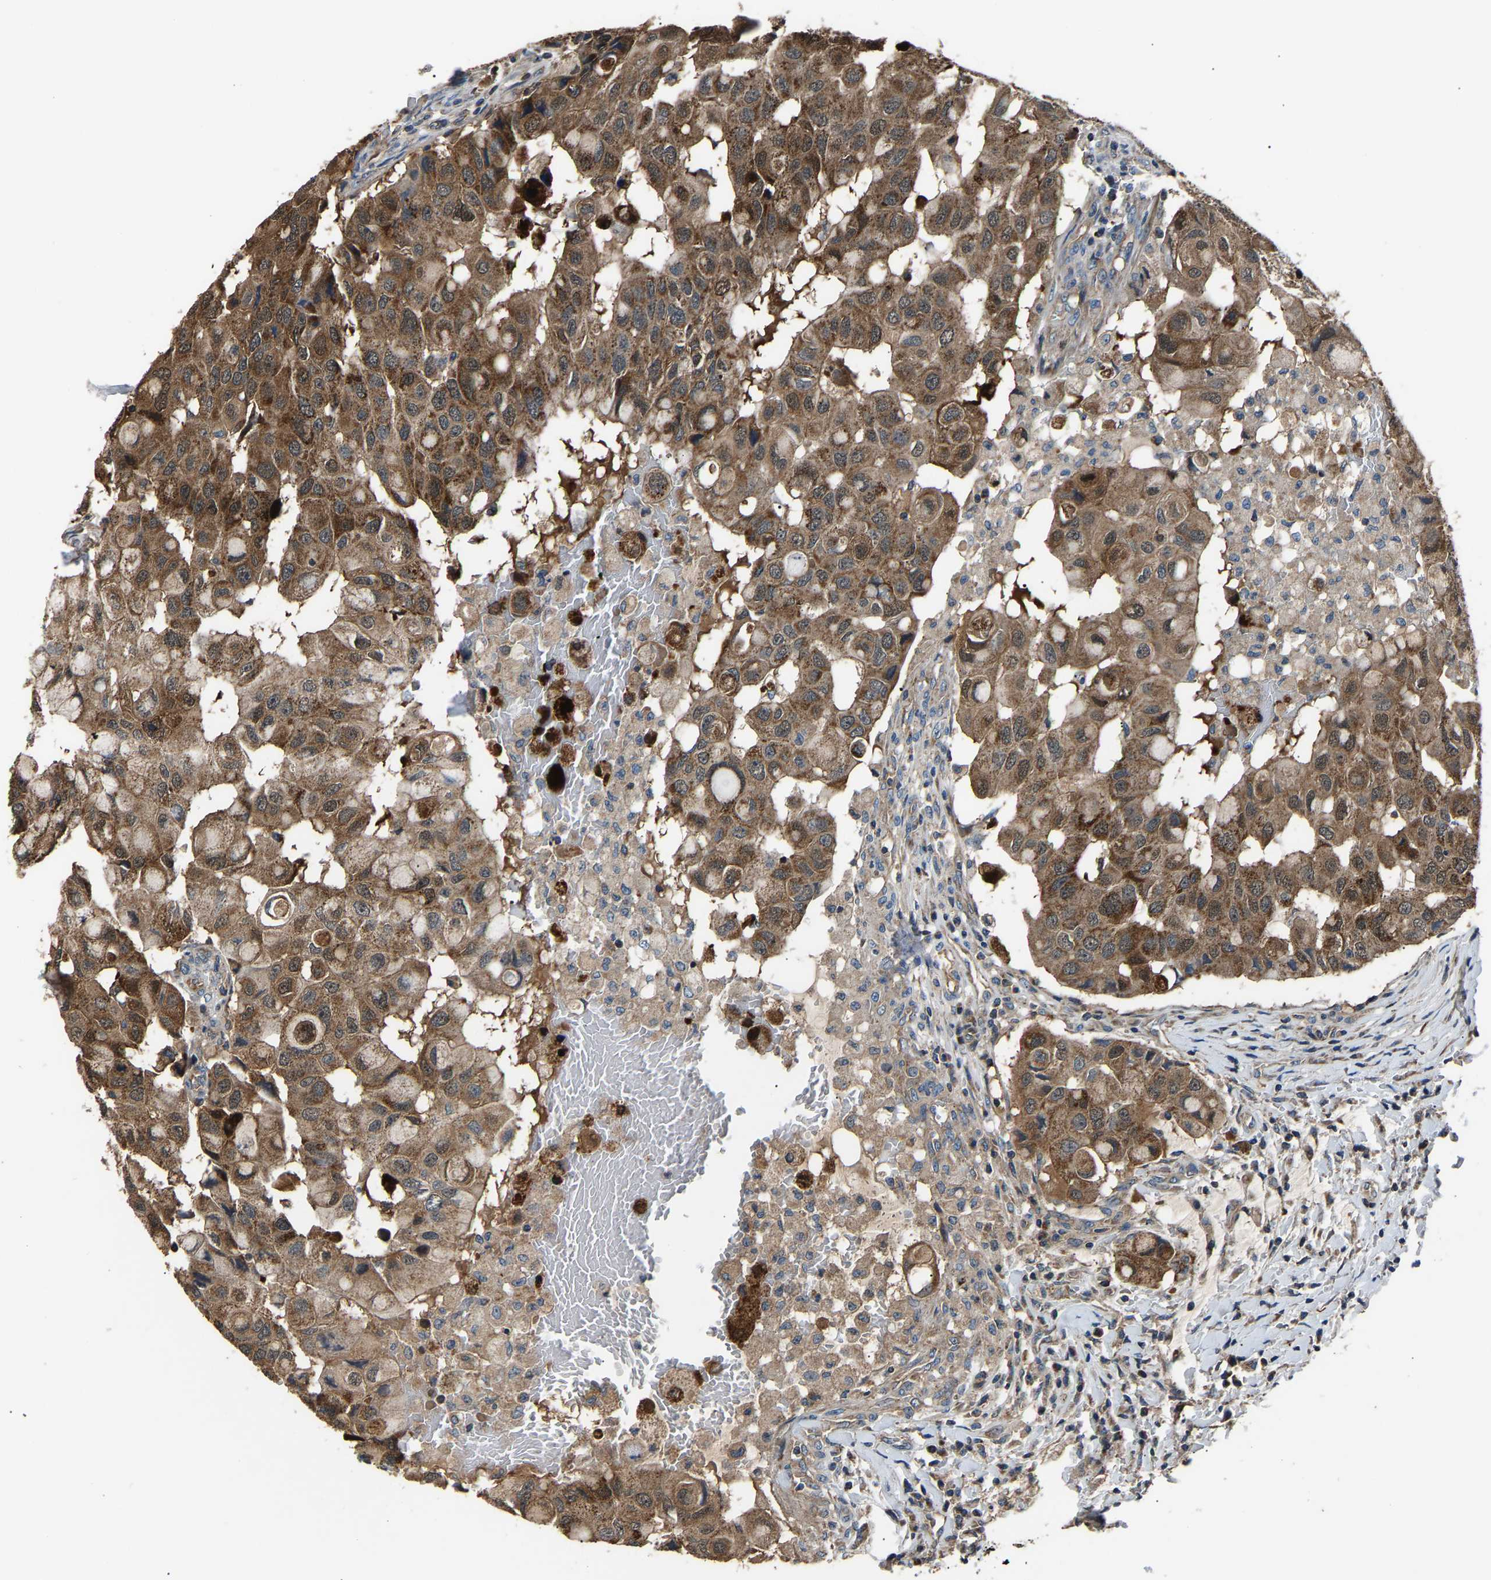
{"staining": {"intensity": "moderate", "quantity": ">75%", "location": "cytoplasmic/membranous"}, "tissue": "breast cancer", "cell_type": "Tumor cells", "image_type": "cancer", "snomed": [{"axis": "morphology", "description": "Duct carcinoma"}, {"axis": "topography", "description": "Breast"}], "caption": "IHC histopathology image of breast cancer (invasive ductal carcinoma) stained for a protein (brown), which shows medium levels of moderate cytoplasmic/membranous staining in about >75% of tumor cells.", "gene": "GGCT", "patient": {"sex": "female", "age": 27}}